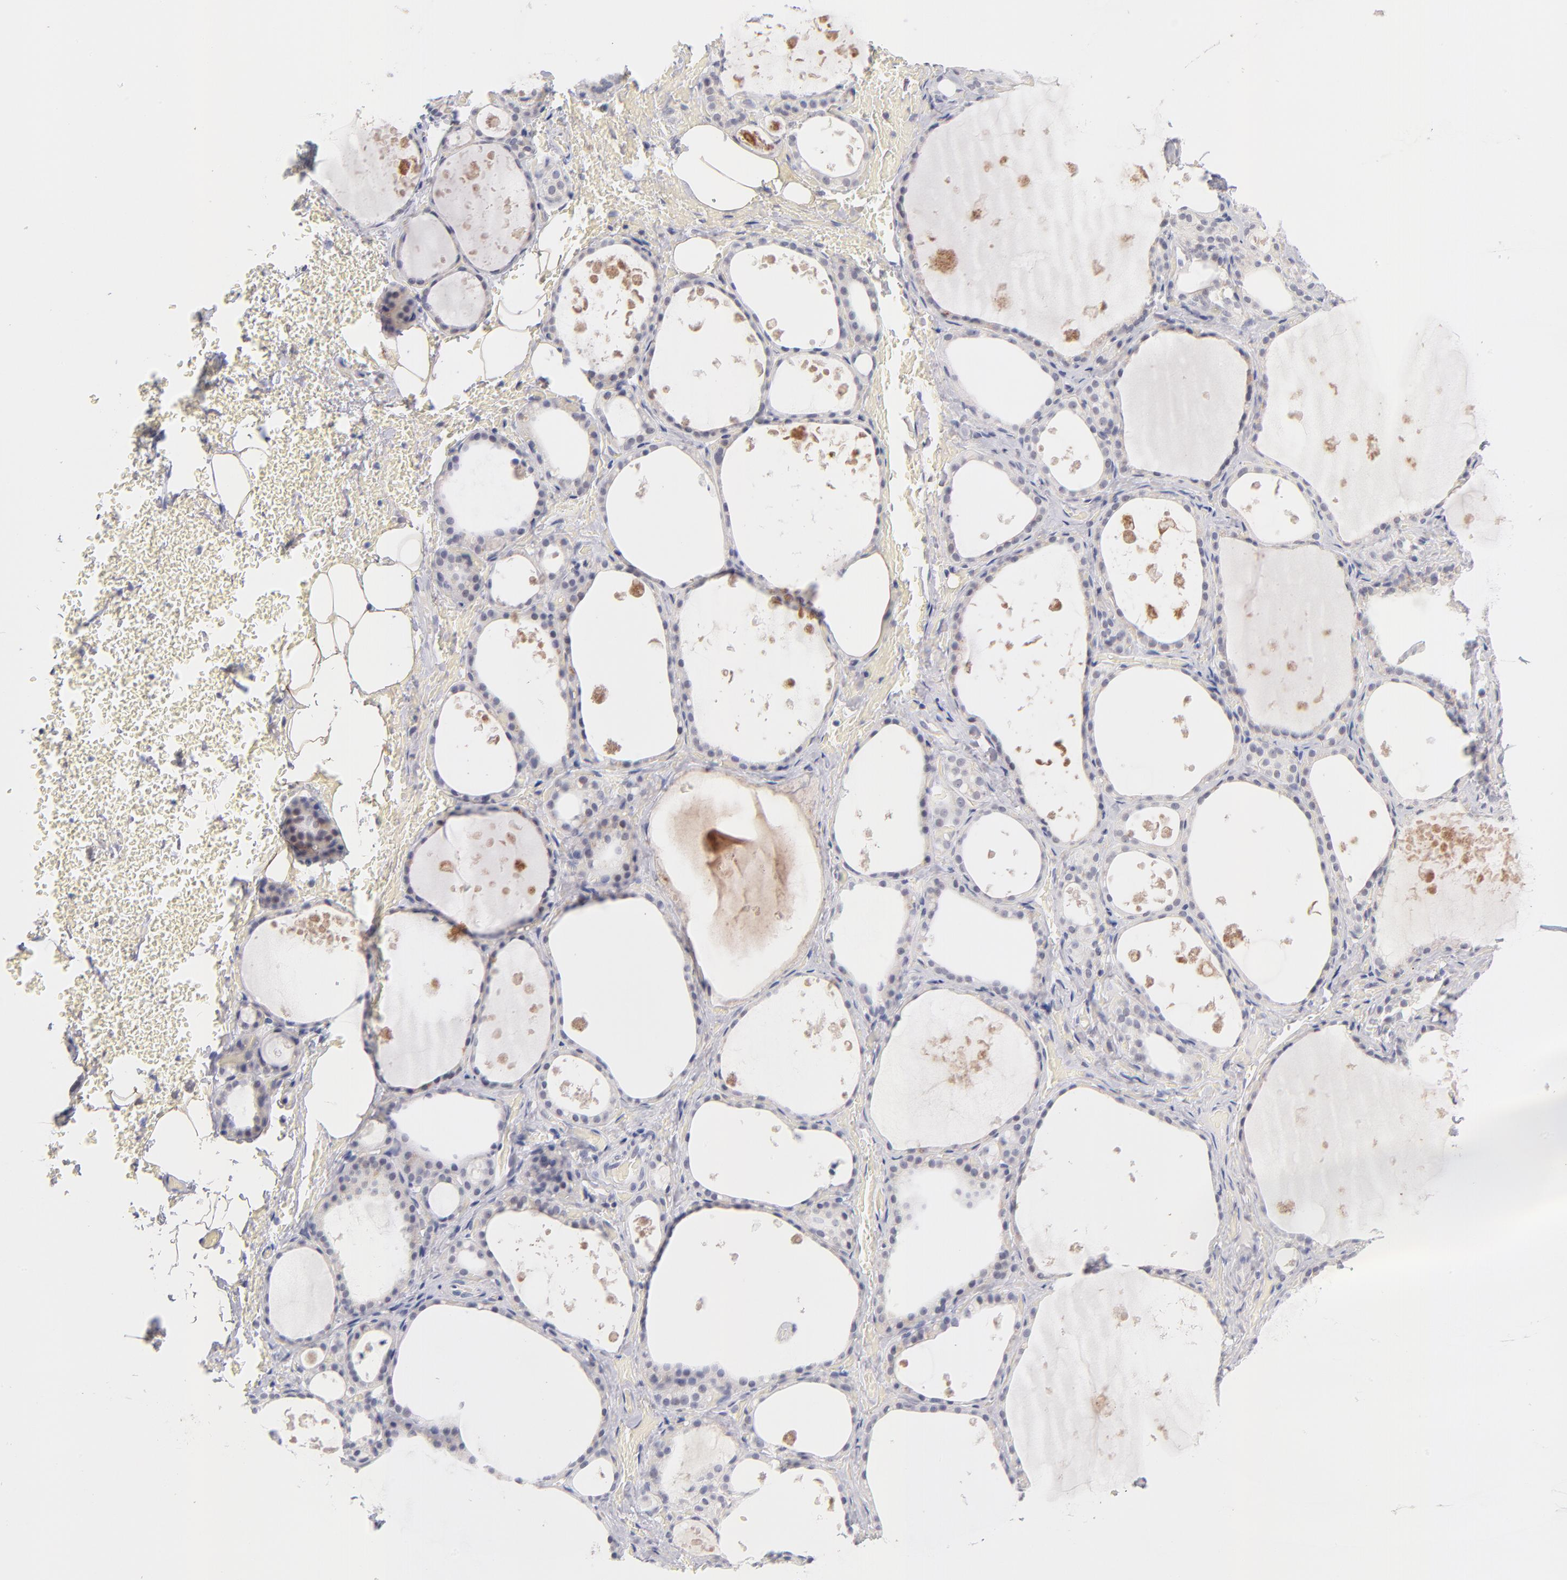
{"staining": {"intensity": "negative", "quantity": "none", "location": "none"}, "tissue": "thyroid gland", "cell_type": "Glandular cells", "image_type": "normal", "snomed": [{"axis": "morphology", "description": "Normal tissue, NOS"}, {"axis": "topography", "description": "Thyroid gland"}], "caption": "This micrograph is of unremarkable thyroid gland stained with IHC to label a protein in brown with the nuclei are counter-stained blue. There is no staining in glandular cells. (Stains: DAB (3,3'-diaminobenzidine) immunohistochemistry with hematoxylin counter stain, Microscopy: brightfield microscopy at high magnification).", "gene": "PARP1", "patient": {"sex": "male", "age": 61}}